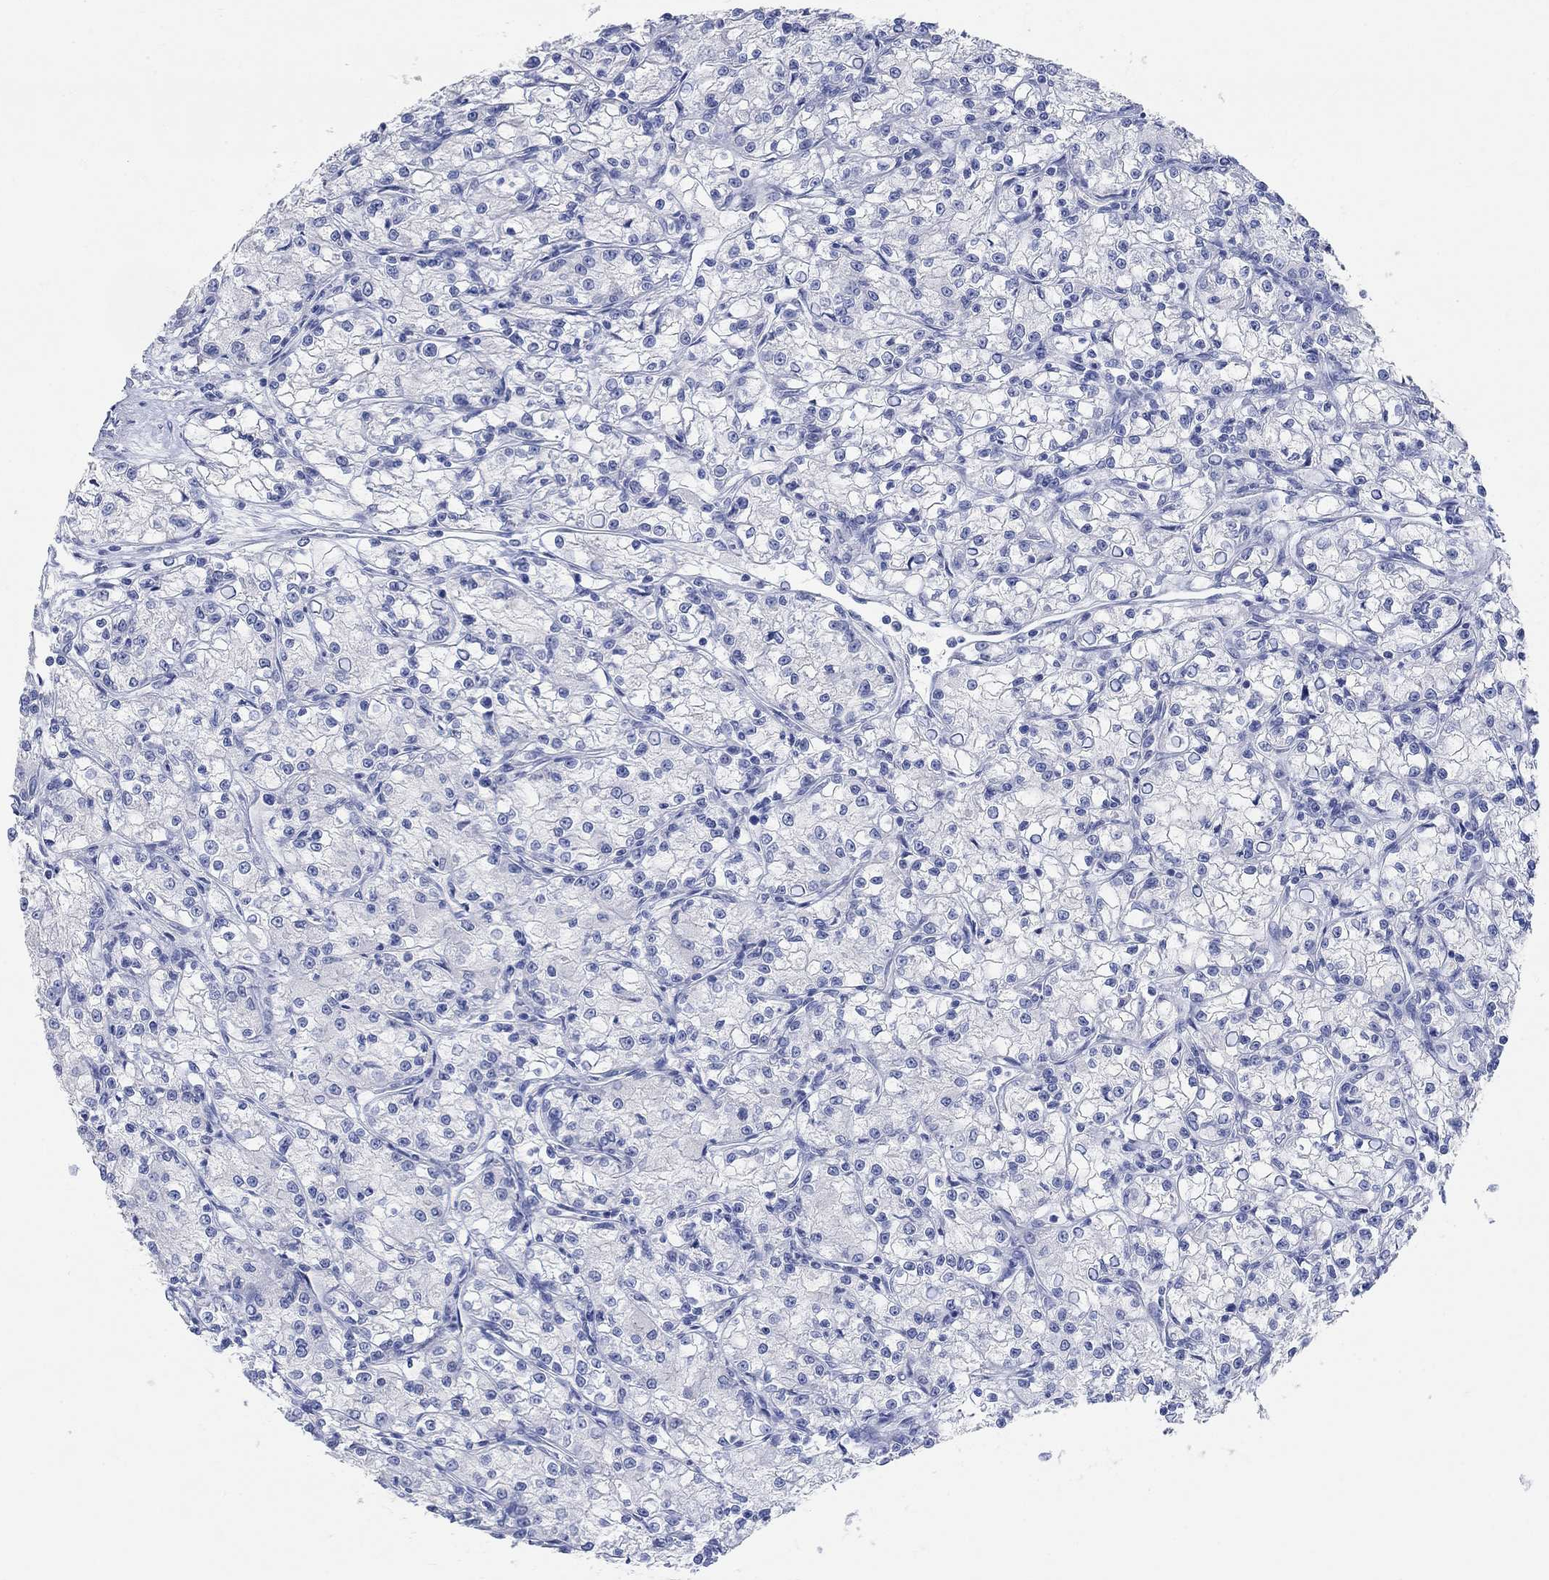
{"staining": {"intensity": "negative", "quantity": "none", "location": "none"}, "tissue": "renal cancer", "cell_type": "Tumor cells", "image_type": "cancer", "snomed": [{"axis": "morphology", "description": "Adenocarcinoma, NOS"}, {"axis": "topography", "description": "Kidney"}], "caption": "Immunohistochemistry micrograph of adenocarcinoma (renal) stained for a protein (brown), which shows no expression in tumor cells. (Stains: DAB IHC with hematoxylin counter stain, Microscopy: brightfield microscopy at high magnification).", "gene": "GRIA3", "patient": {"sex": "female", "age": 59}}